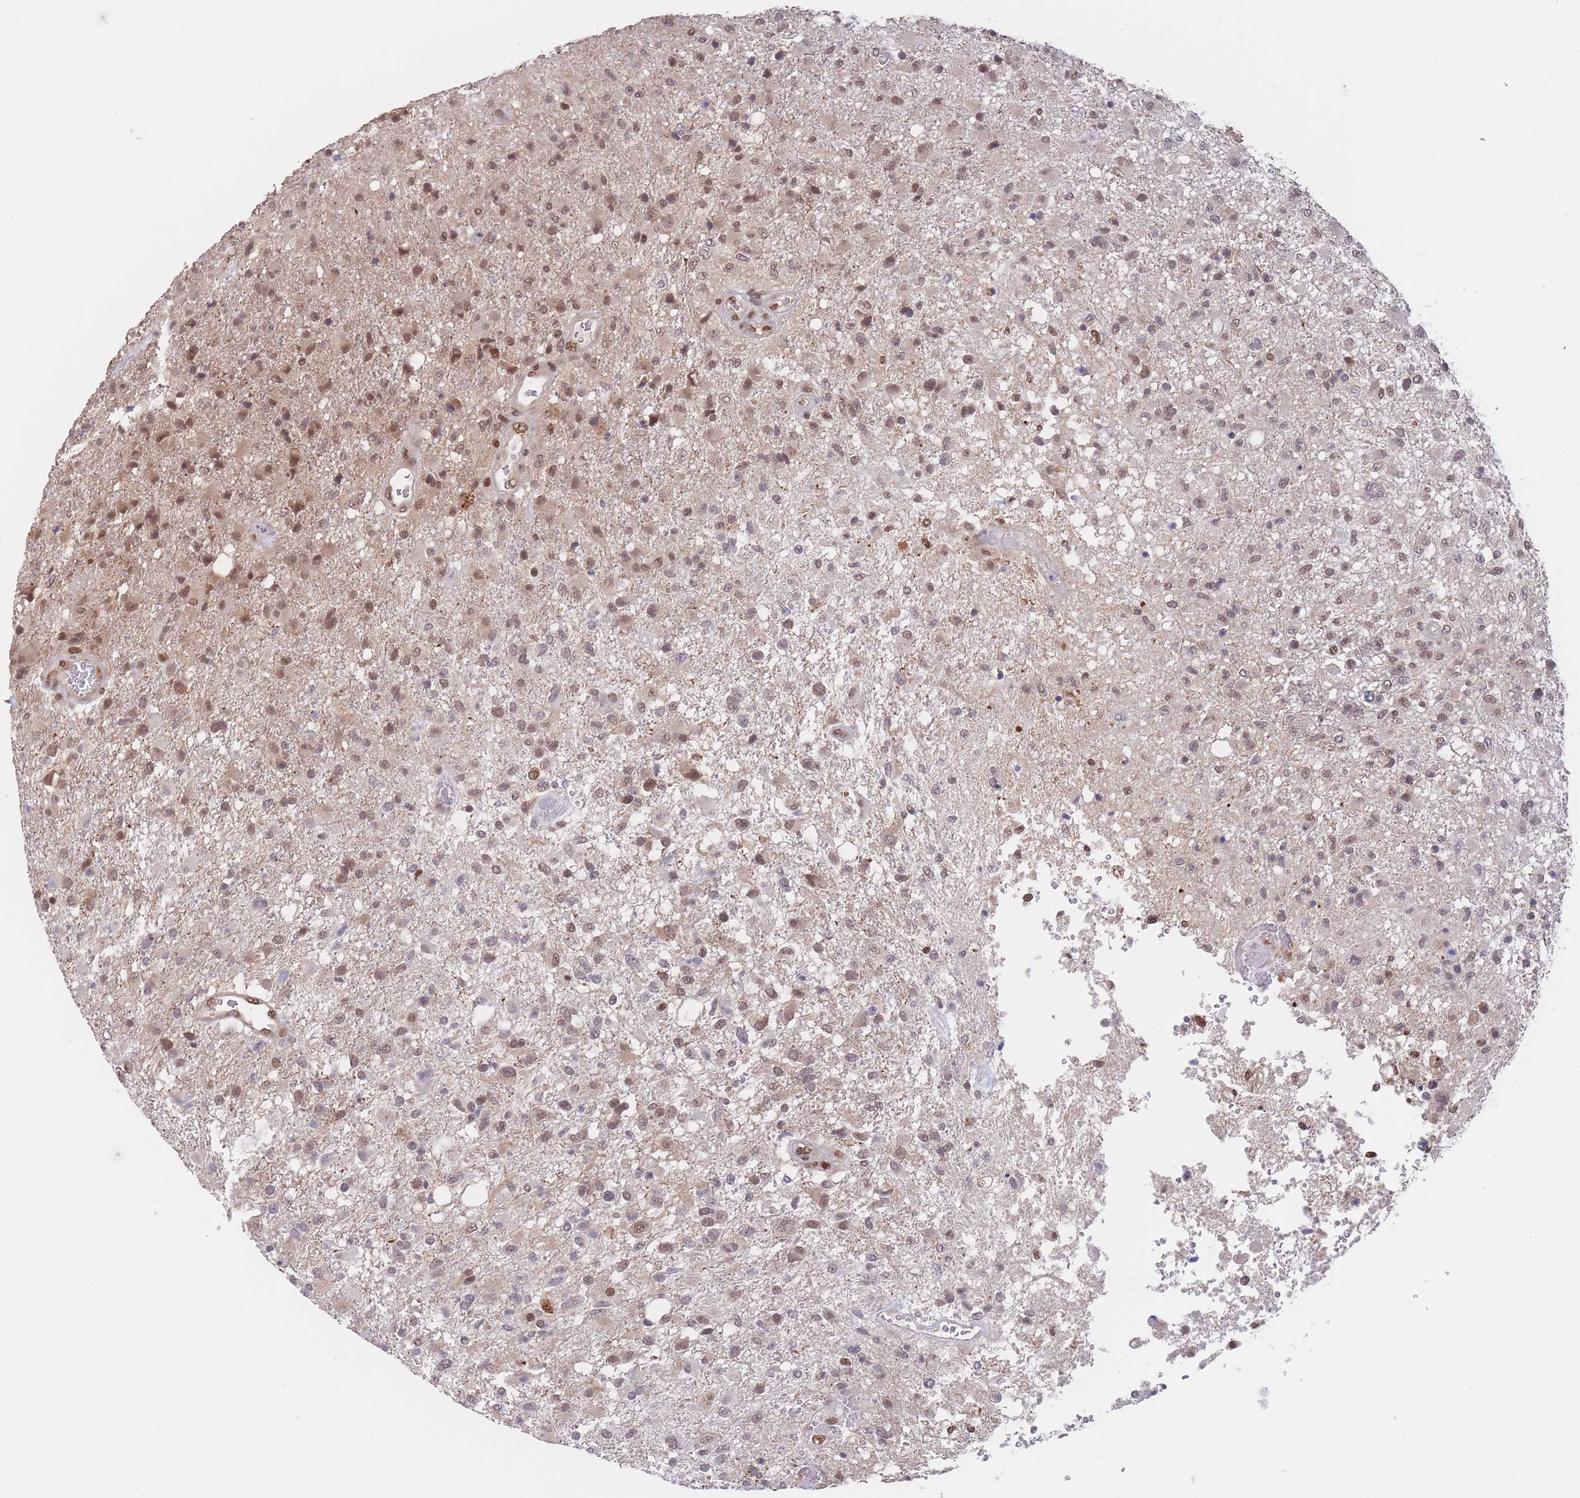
{"staining": {"intensity": "moderate", "quantity": ">75%", "location": "nuclear"}, "tissue": "glioma", "cell_type": "Tumor cells", "image_type": "cancer", "snomed": [{"axis": "morphology", "description": "Glioma, malignant, High grade"}, {"axis": "topography", "description": "Brain"}], "caption": "Glioma stained with a brown dye exhibits moderate nuclear positive positivity in approximately >75% of tumor cells.", "gene": "SMAD9", "patient": {"sex": "female", "age": 74}}